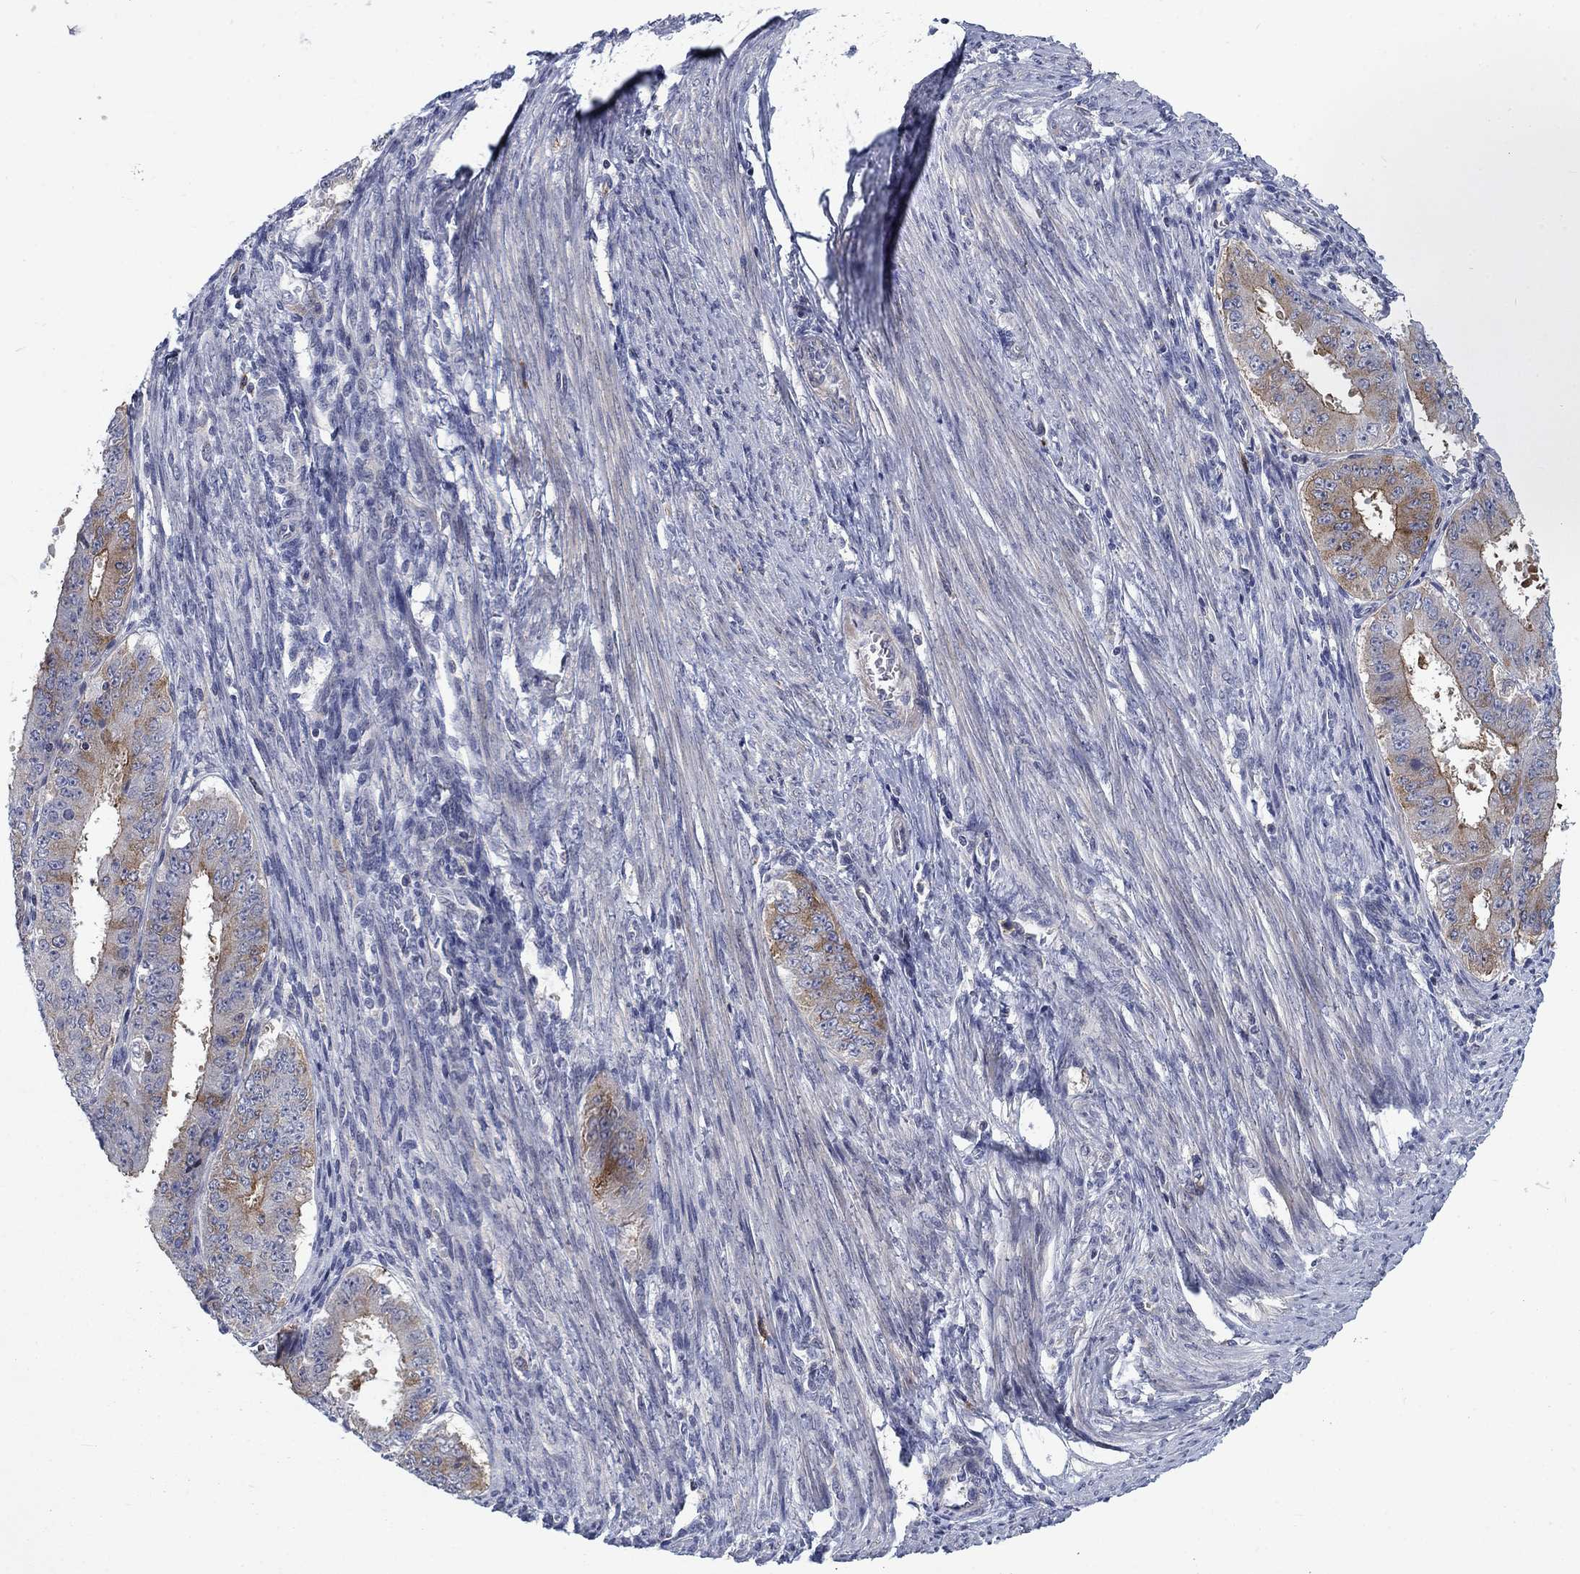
{"staining": {"intensity": "moderate", "quantity": "25%-75%", "location": "cytoplasmic/membranous"}, "tissue": "ovarian cancer", "cell_type": "Tumor cells", "image_type": "cancer", "snomed": [{"axis": "morphology", "description": "Carcinoma, endometroid"}, {"axis": "topography", "description": "Ovary"}], "caption": "The micrograph shows a brown stain indicating the presence of a protein in the cytoplasmic/membranous of tumor cells in ovarian cancer.", "gene": "KIF15", "patient": {"sex": "female", "age": 42}}